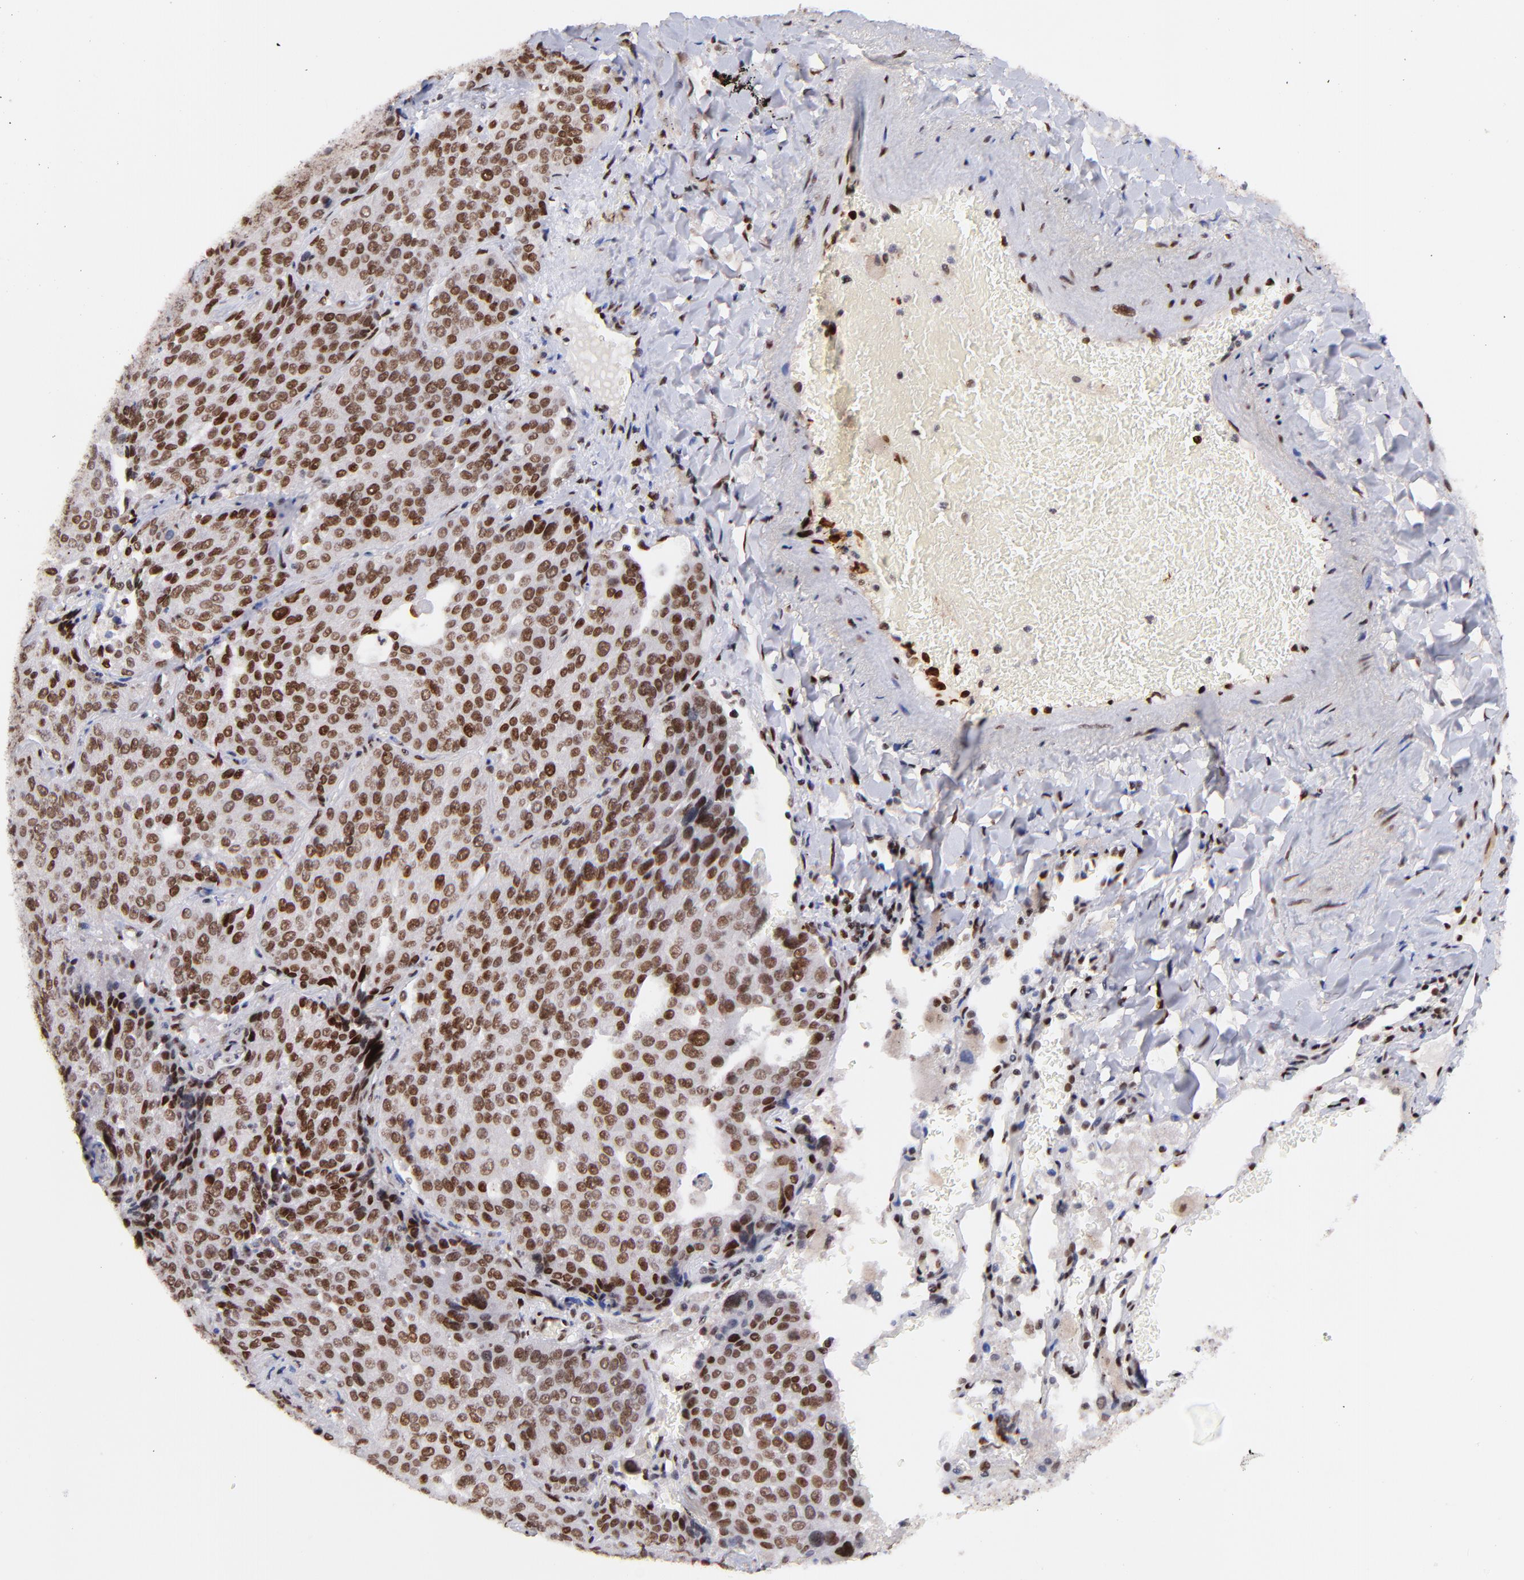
{"staining": {"intensity": "strong", "quantity": ">75%", "location": "nuclear"}, "tissue": "lung cancer", "cell_type": "Tumor cells", "image_type": "cancer", "snomed": [{"axis": "morphology", "description": "Squamous cell carcinoma, NOS"}, {"axis": "topography", "description": "Lung"}], "caption": "Human lung cancer stained for a protein (brown) shows strong nuclear positive expression in approximately >75% of tumor cells.", "gene": "MIDEAS", "patient": {"sex": "male", "age": 54}}